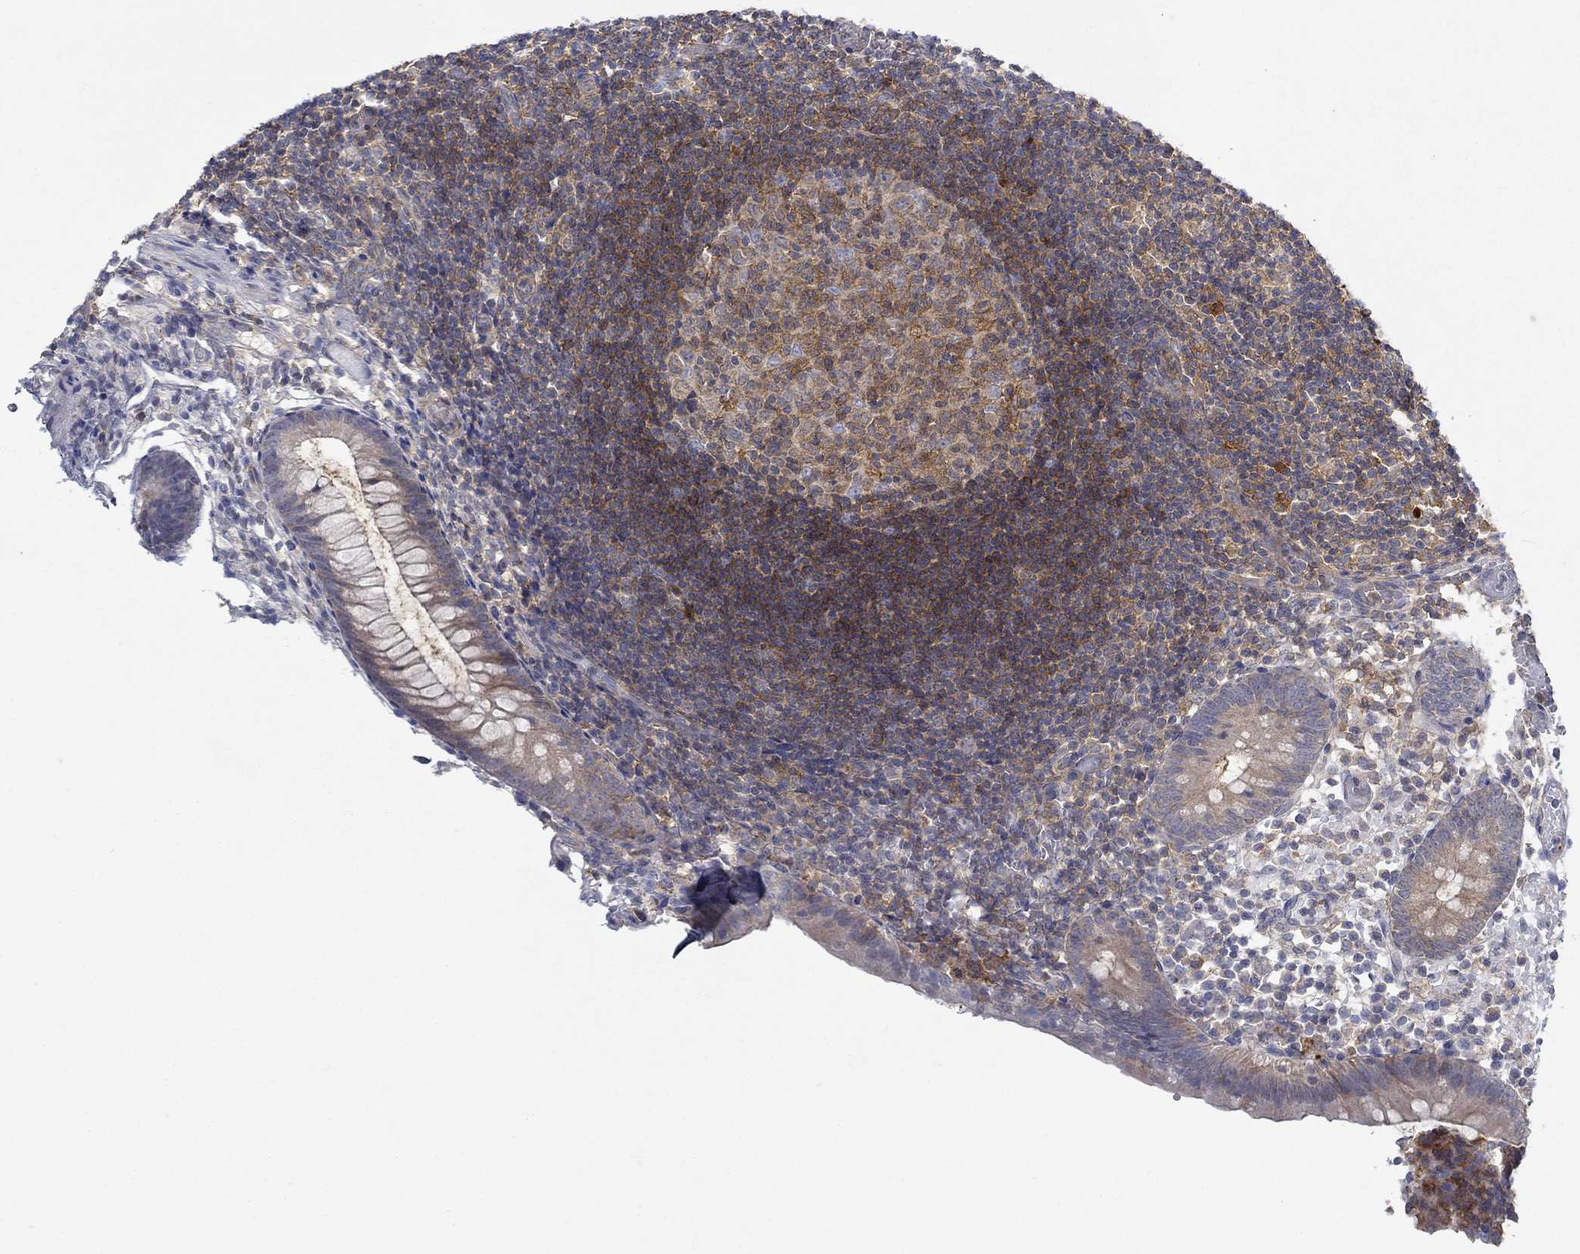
{"staining": {"intensity": "moderate", "quantity": "<25%", "location": "cytoplasmic/membranous"}, "tissue": "appendix", "cell_type": "Glandular cells", "image_type": "normal", "snomed": [{"axis": "morphology", "description": "Normal tissue, NOS"}, {"axis": "topography", "description": "Appendix"}], "caption": "DAB immunohistochemical staining of normal appendix shows moderate cytoplasmic/membranous protein expression in approximately <25% of glandular cells. (IHC, brightfield microscopy, high magnification).", "gene": "MTHFR", "patient": {"sex": "female", "age": 40}}